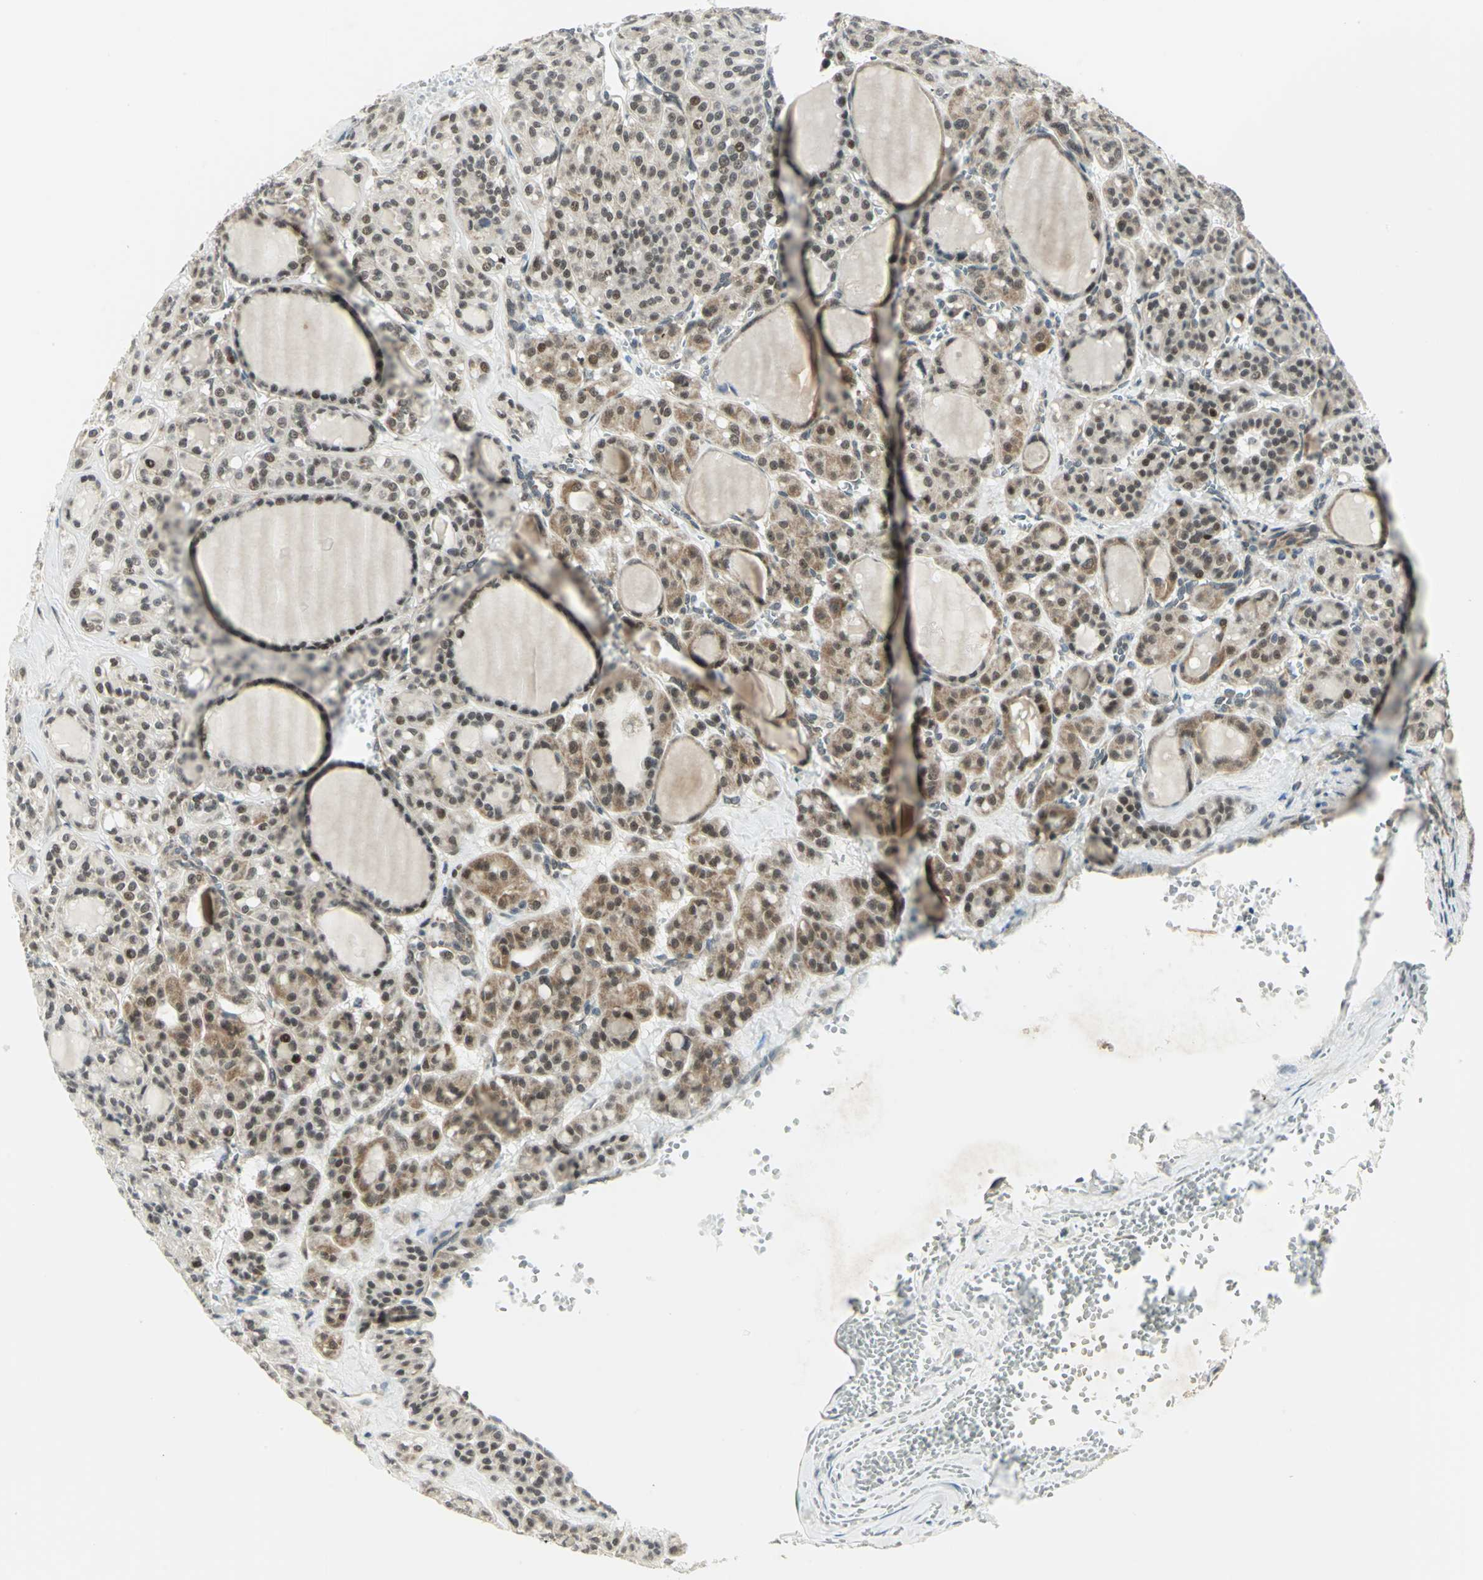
{"staining": {"intensity": "weak", "quantity": ">75%", "location": "cytoplasmic/membranous,nuclear"}, "tissue": "thyroid cancer", "cell_type": "Tumor cells", "image_type": "cancer", "snomed": [{"axis": "morphology", "description": "Follicular adenoma carcinoma, NOS"}, {"axis": "topography", "description": "Thyroid gland"}], "caption": "Tumor cells display low levels of weak cytoplasmic/membranous and nuclear expression in approximately >75% of cells in human thyroid cancer.", "gene": "PLAGL2", "patient": {"sex": "female", "age": 71}}